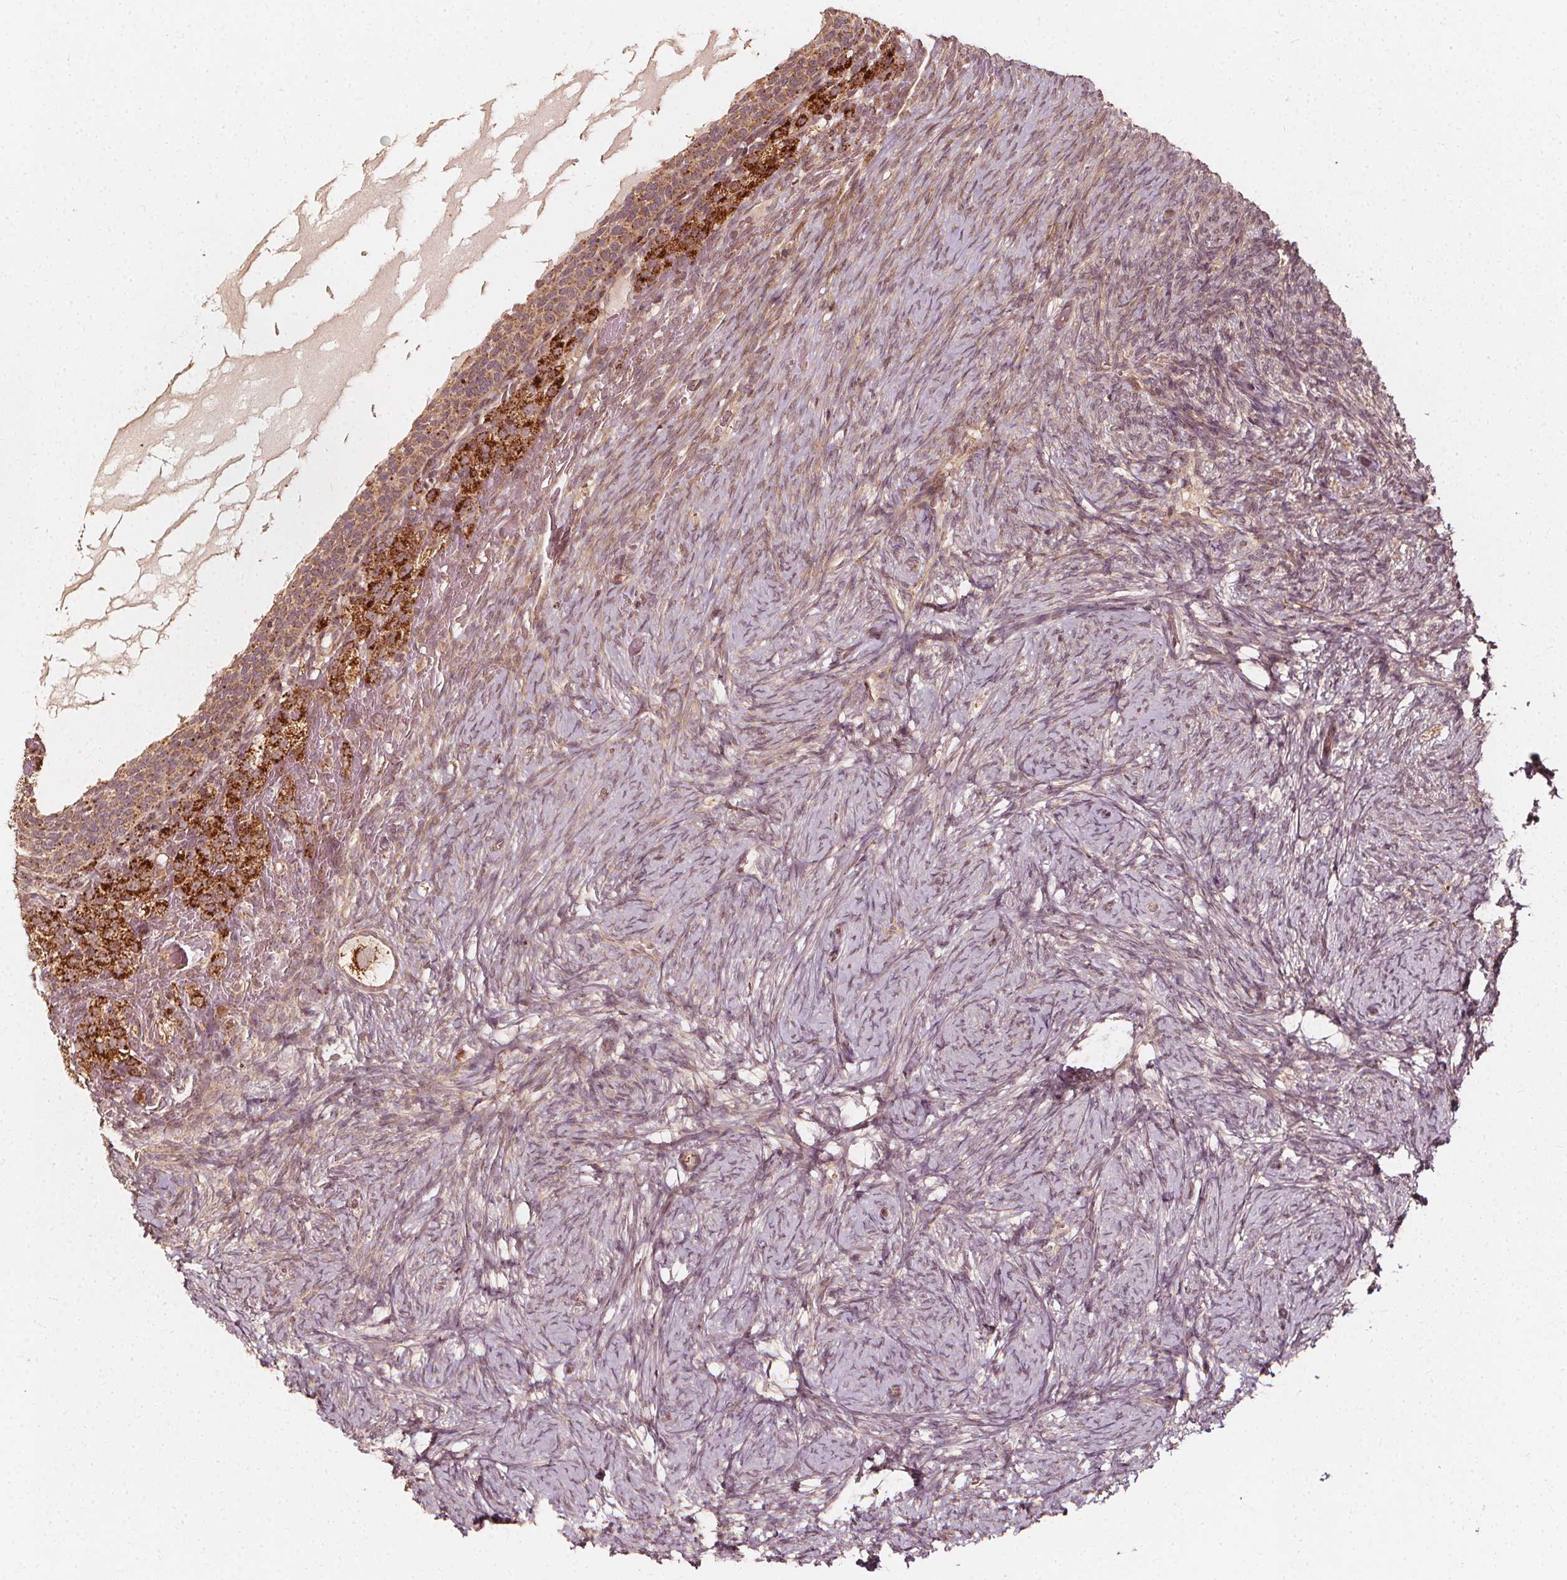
{"staining": {"intensity": "strong", "quantity": ">75%", "location": "cytoplasmic/membranous"}, "tissue": "ovary", "cell_type": "Follicle cells", "image_type": "normal", "snomed": [{"axis": "morphology", "description": "Normal tissue, NOS"}, {"axis": "topography", "description": "Ovary"}], "caption": "Immunohistochemistry staining of benign ovary, which displays high levels of strong cytoplasmic/membranous staining in about >75% of follicle cells indicating strong cytoplasmic/membranous protein expression. The staining was performed using DAB (3,3'-diaminobenzidine) (brown) for protein detection and nuclei were counterstained in hematoxylin (blue).", "gene": "NPC1", "patient": {"sex": "female", "age": 34}}